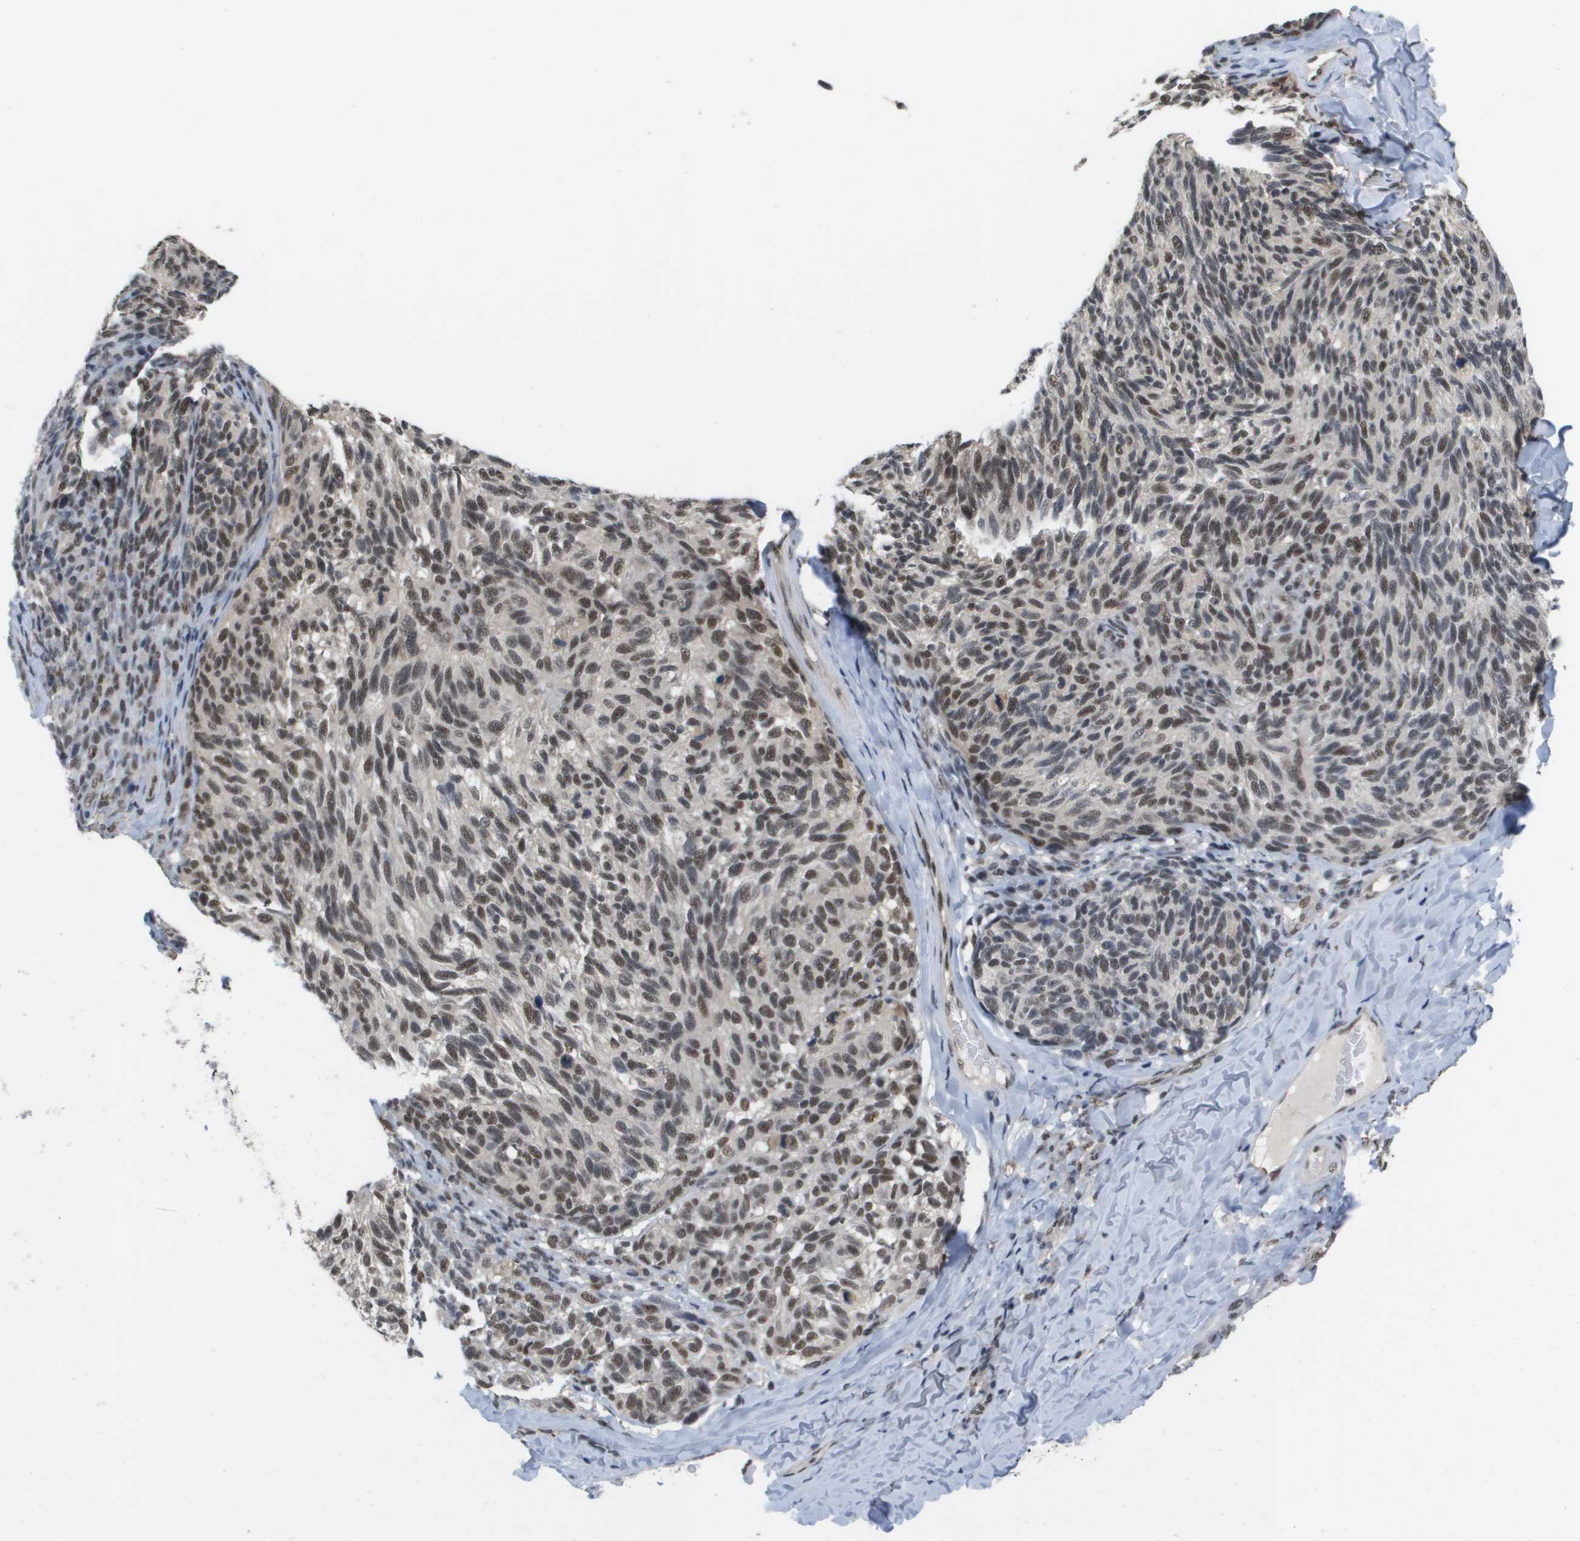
{"staining": {"intensity": "moderate", "quantity": ">75%", "location": "nuclear"}, "tissue": "melanoma", "cell_type": "Tumor cells", "image_type": "cancer", "snomed": [{"axis": "morphology", "description": "Malignant melanoma, NOS"}, {"axis": "topography", "description": "Skin"}], "caption": "A micrograph of melanoma stained for a protein shows moderate nuclear brown staining in tumor cells. The staining was performed using DAB to visualize the protein expression in brown, while the nuclei were stained in blue with hematoxylin (Magnification: 20x).", "gene": "ISY1", "patient": {"sex": "female", "age": 73}}